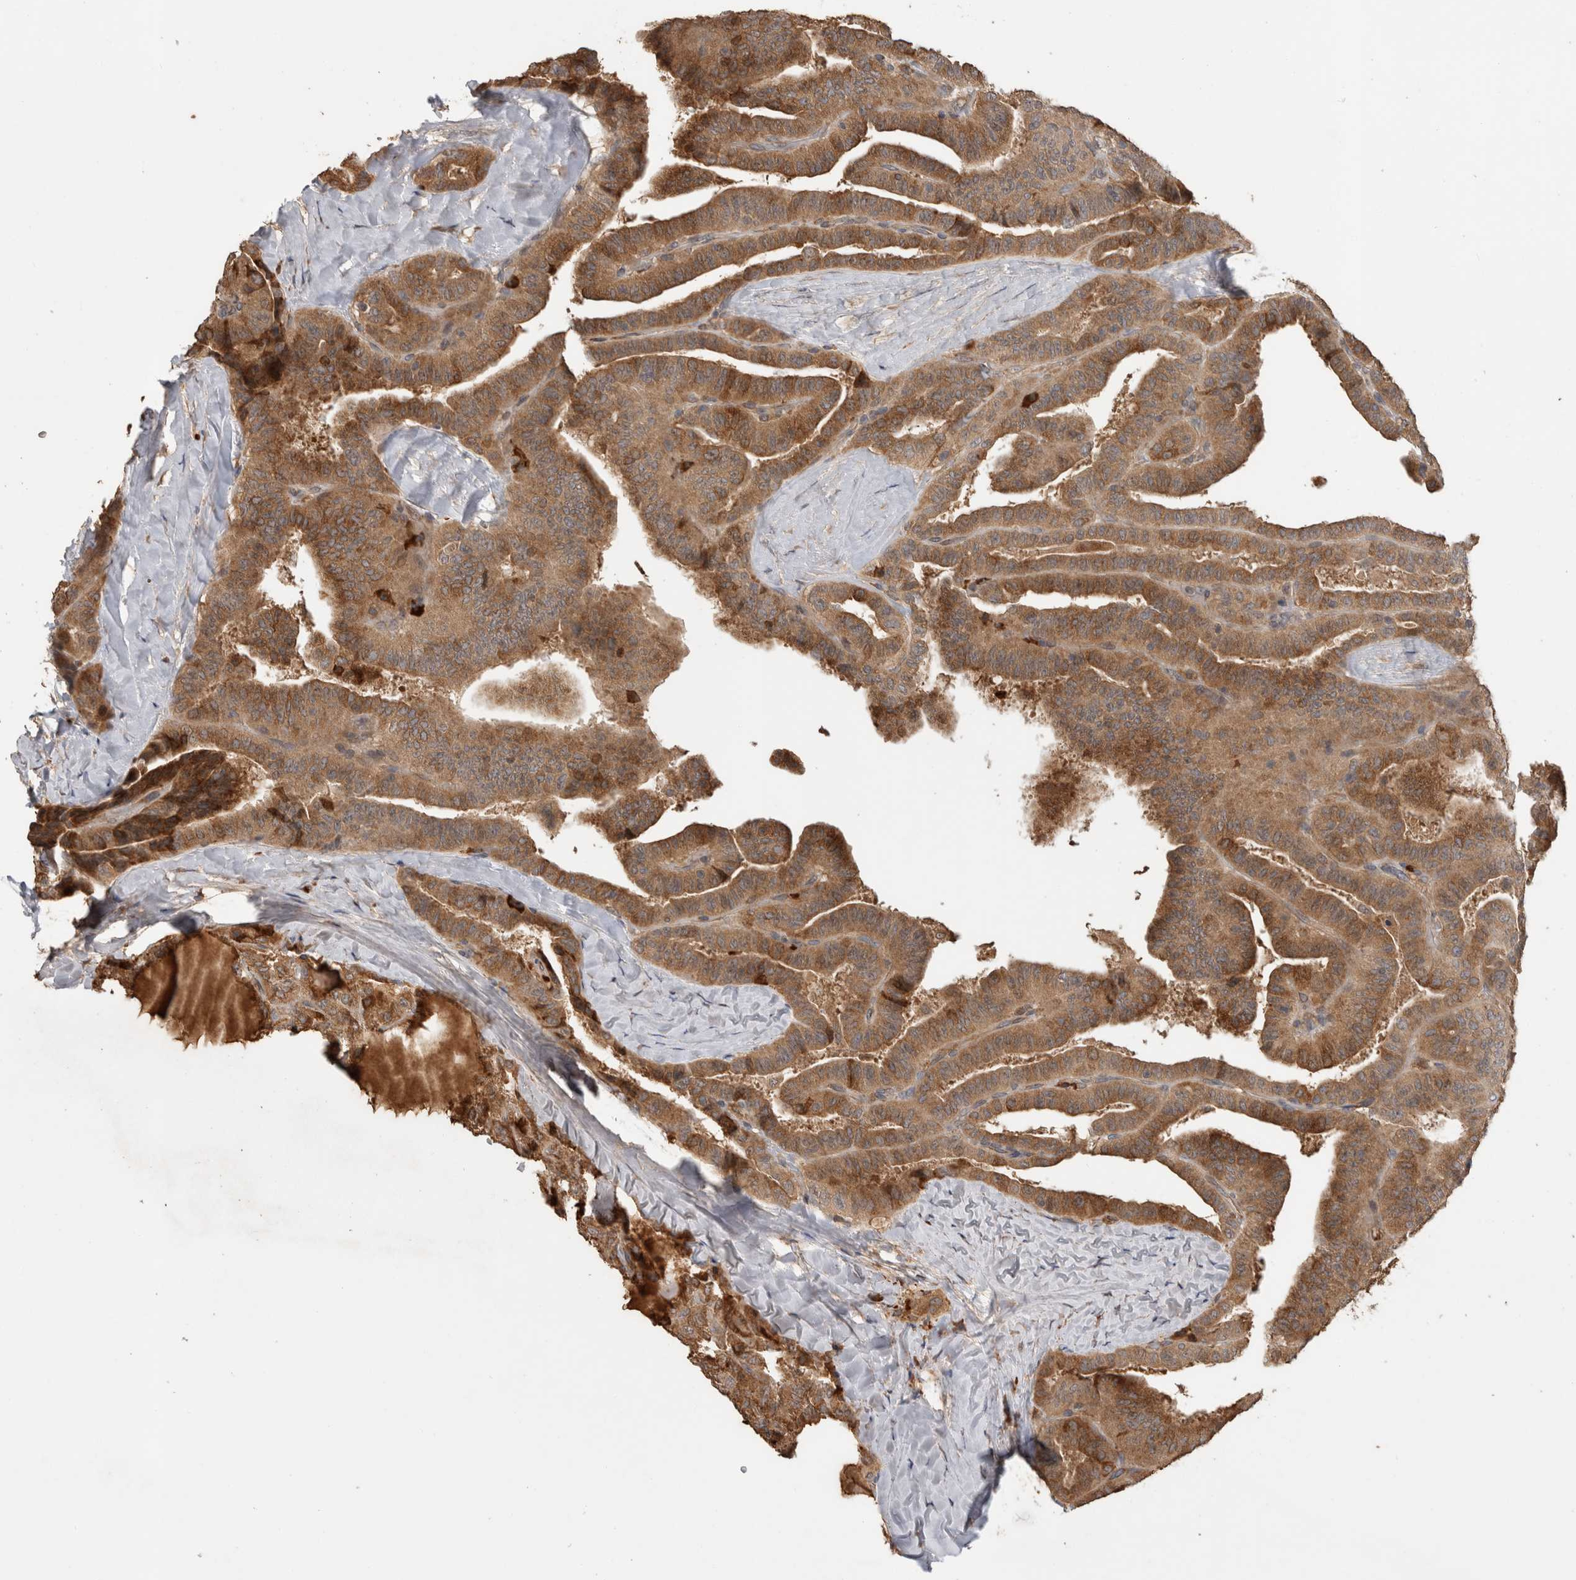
{"staining": {"intensity": "moderate", "quantity": ">75%", "location": "cytoplasmic/membranous"}, "tissue": "thyroid cancer", "cell_type": "Tumor cells", "image_type": "cancer", "snomed": [{"axis": "morphology", "description": "Papillary adenocarcinoma, NOS"}, {"axis": "topography", "description": "Thyroid gland"}], "caption": "This is a photomicrograph of IHC staining of thyroid cancer, which shows moderate staining in the cytoplasmic/membranous of tumor cells.", "gene": "TBCE", "patient": {"sex": "male", "age": 77}}